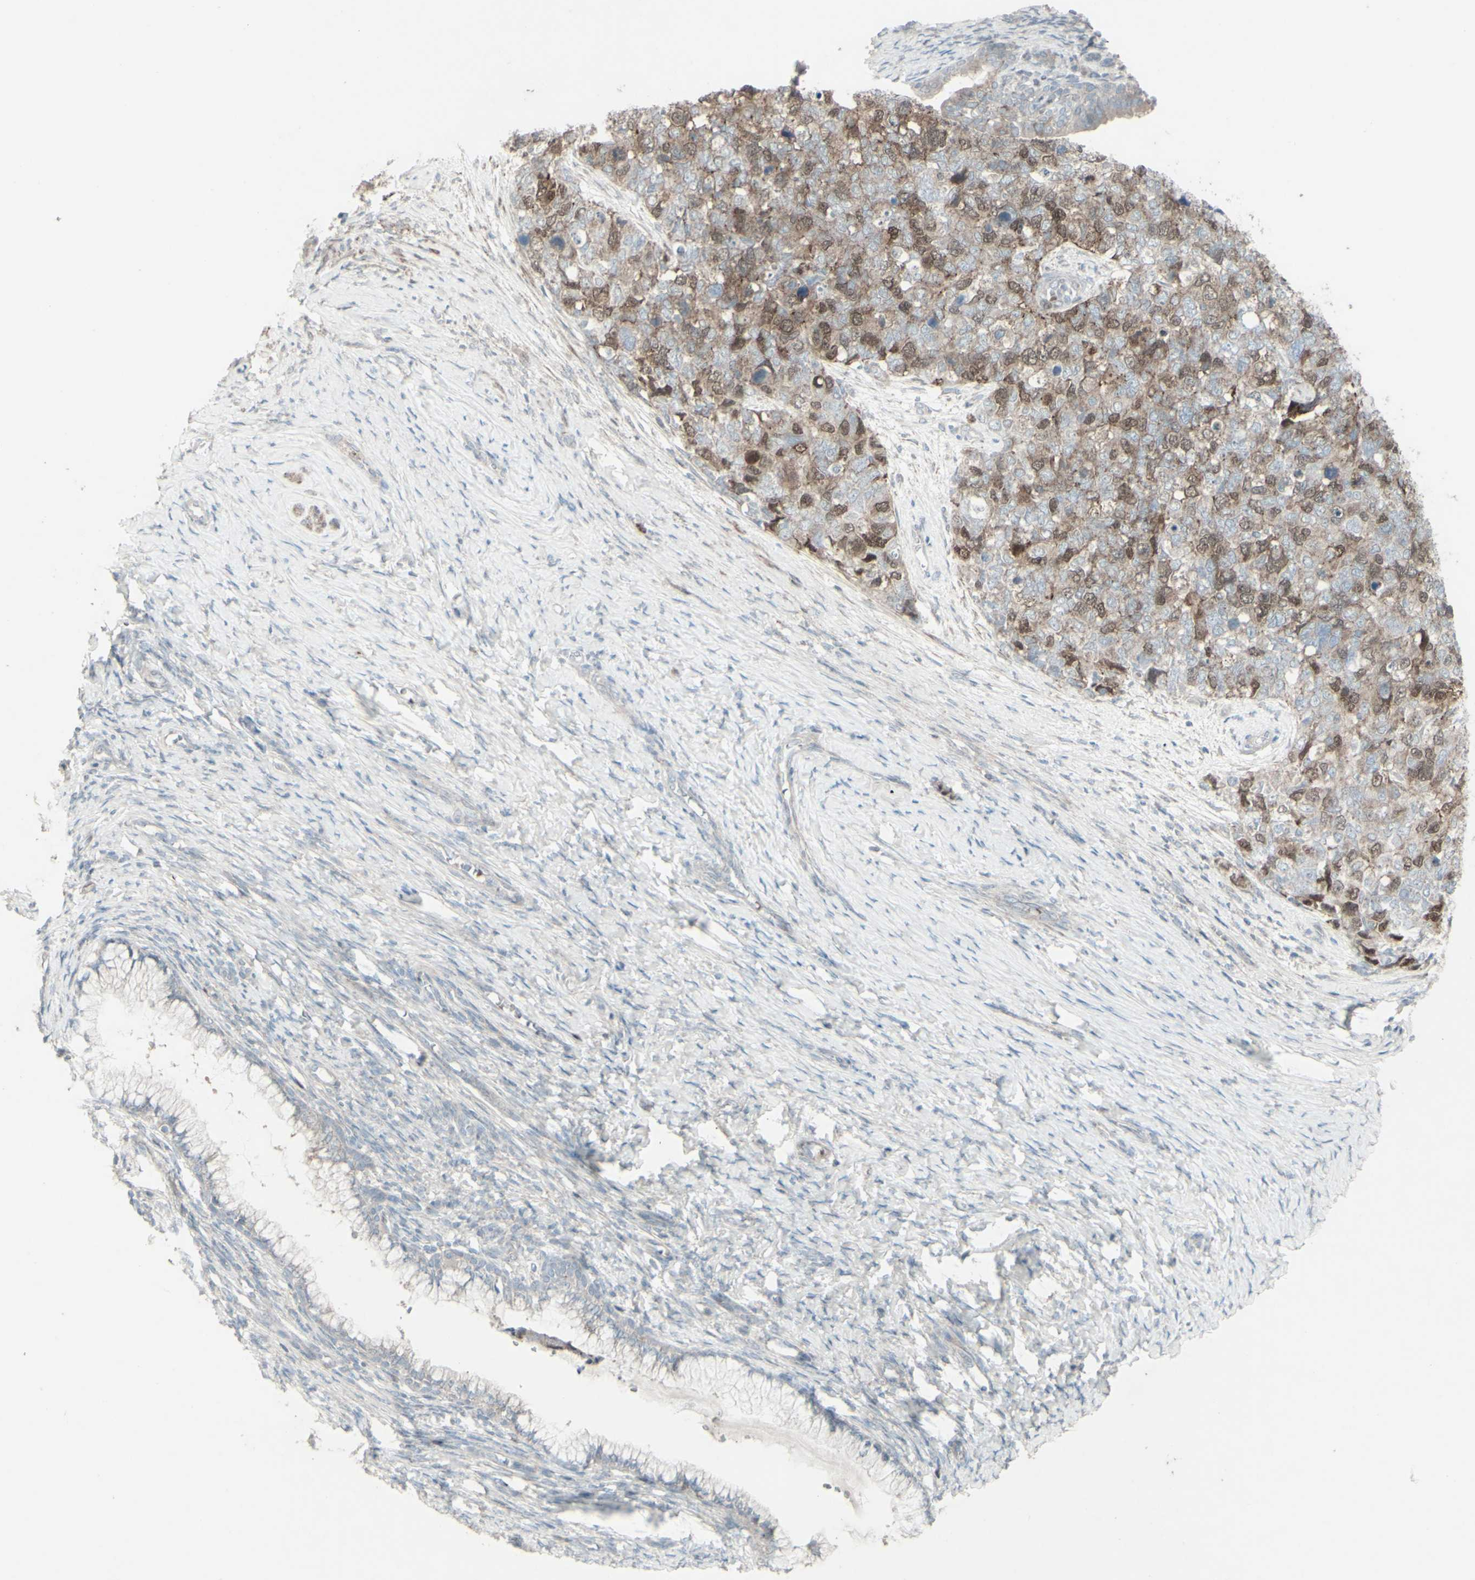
{"staining": {"intensity": "moderate", "quantity": "25%-75%", "location": "cytoplasmic/membranous,nuclear"}, "tissue": "cervical cancer", "cell_type": "Tumor cells", "image_type": "cancer", "snomed": [{"axis": "morphology", "description": "Squamous cell carcinoma, NOS"}, {"axis": "topography", "description": "Cervix"}], "caption": "Tumor cells exhibit moderate cytoplasmic/membranous and nuclear expression in about 25%-75% of cells in cervical cancer (squamous cell carcinoma). Immunohistochemistry stains the protein of interest in brown and the nuclei are stained blue.", "gene": "GMNN", "patient": {"sex": "female", "age": 63}}